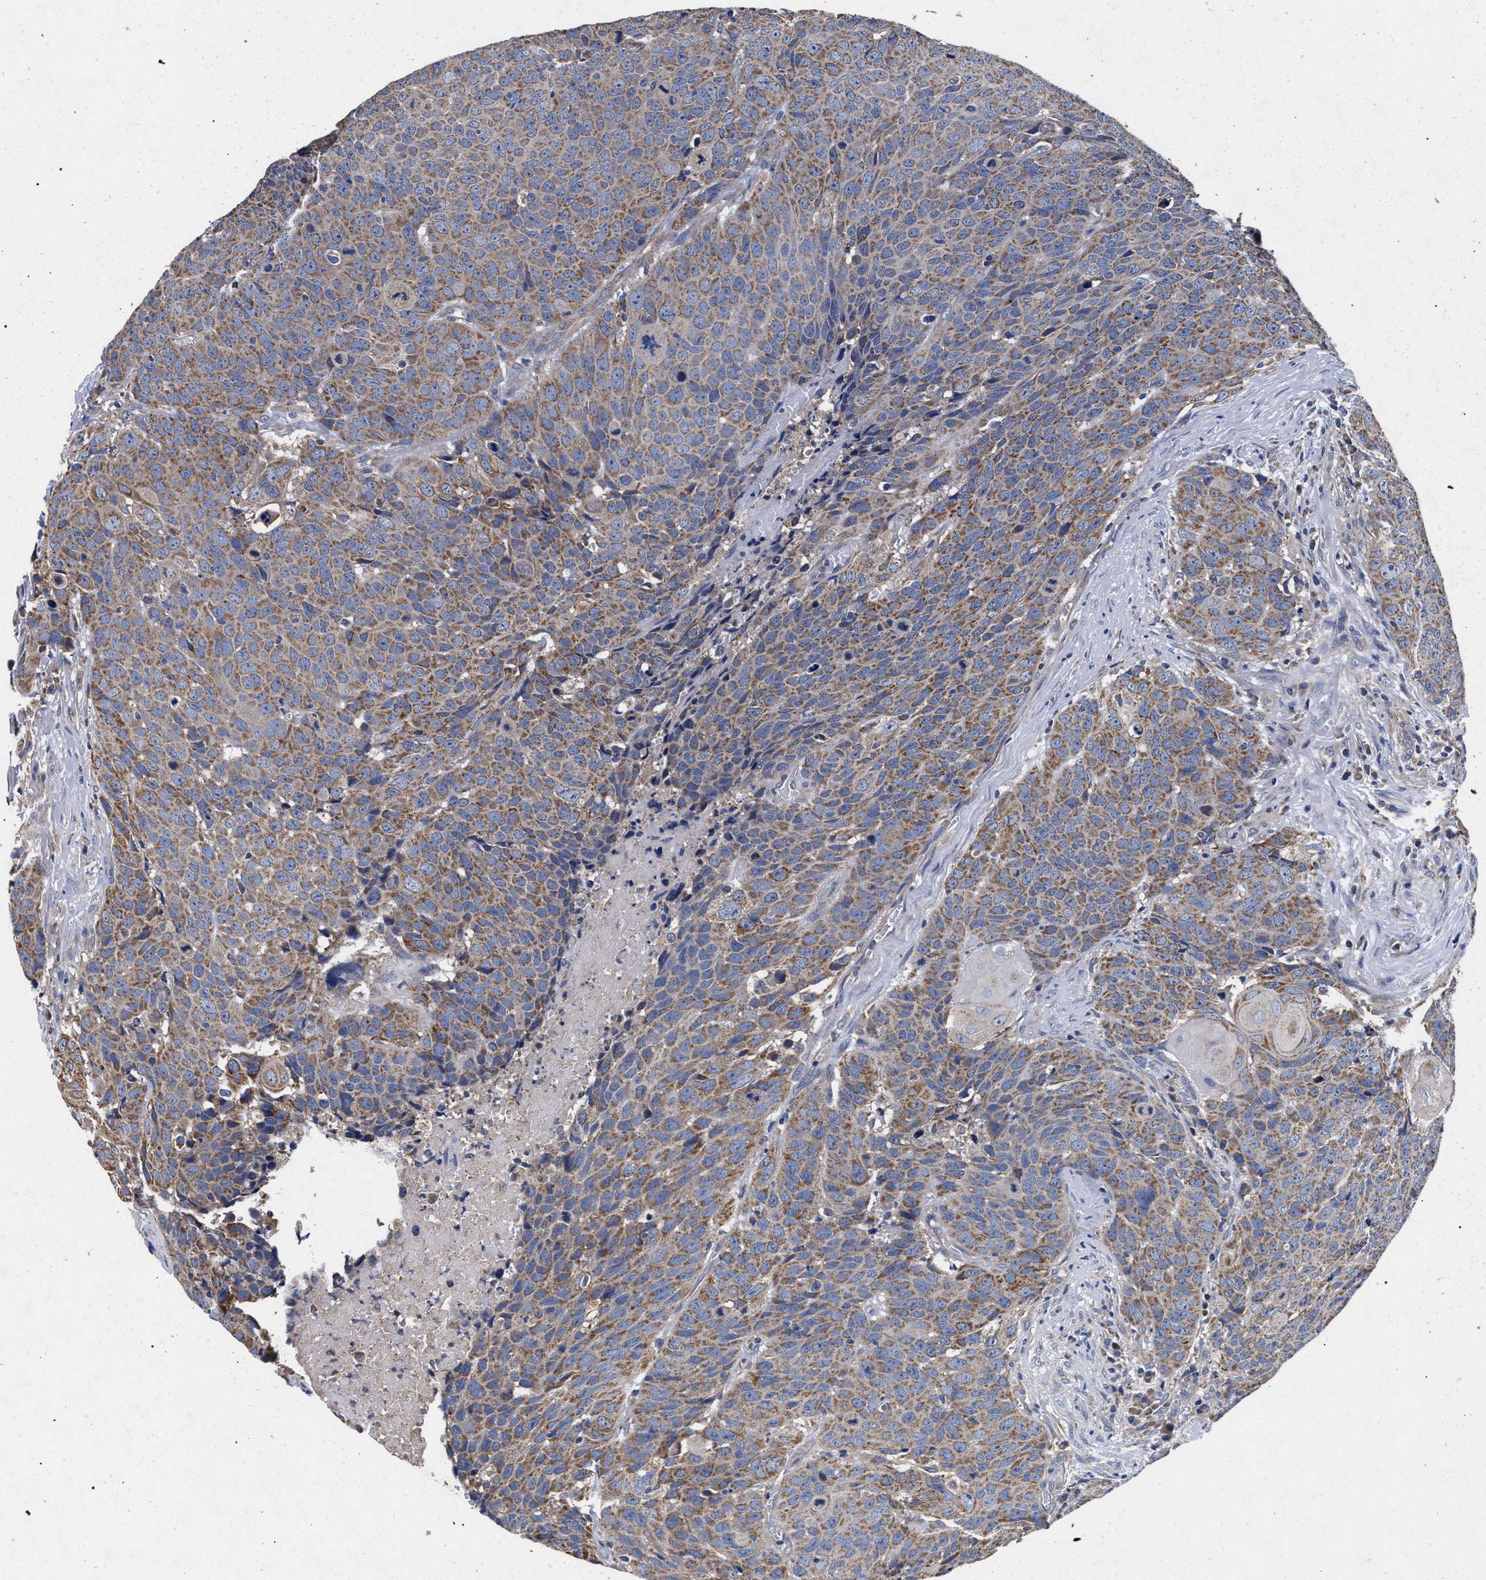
{"staining": {"intensity": "moderate", "quantity": ">75%", "location": "cytoplasmic/membranous"}, "tissue": "head and neck cancer", "cell_type": "Tumor cells", "image_type": "cancer", "snomed": [{"axis": "morphology", "description": "Squamous cell carcinoma, NOS"}, {"axis": "topography", "description": "Head-Neck"}], "caption": "This histopathology image displays head and neck cancer stained with immunohistochemistry to label a protein in brown. The cytoplasmic/membranous of tumor cells show moderate positivity for the protein. Nuclei are counter-stained blue.", "gene": "CFAP95", "patient": {"sex": "male", "age": 66}}